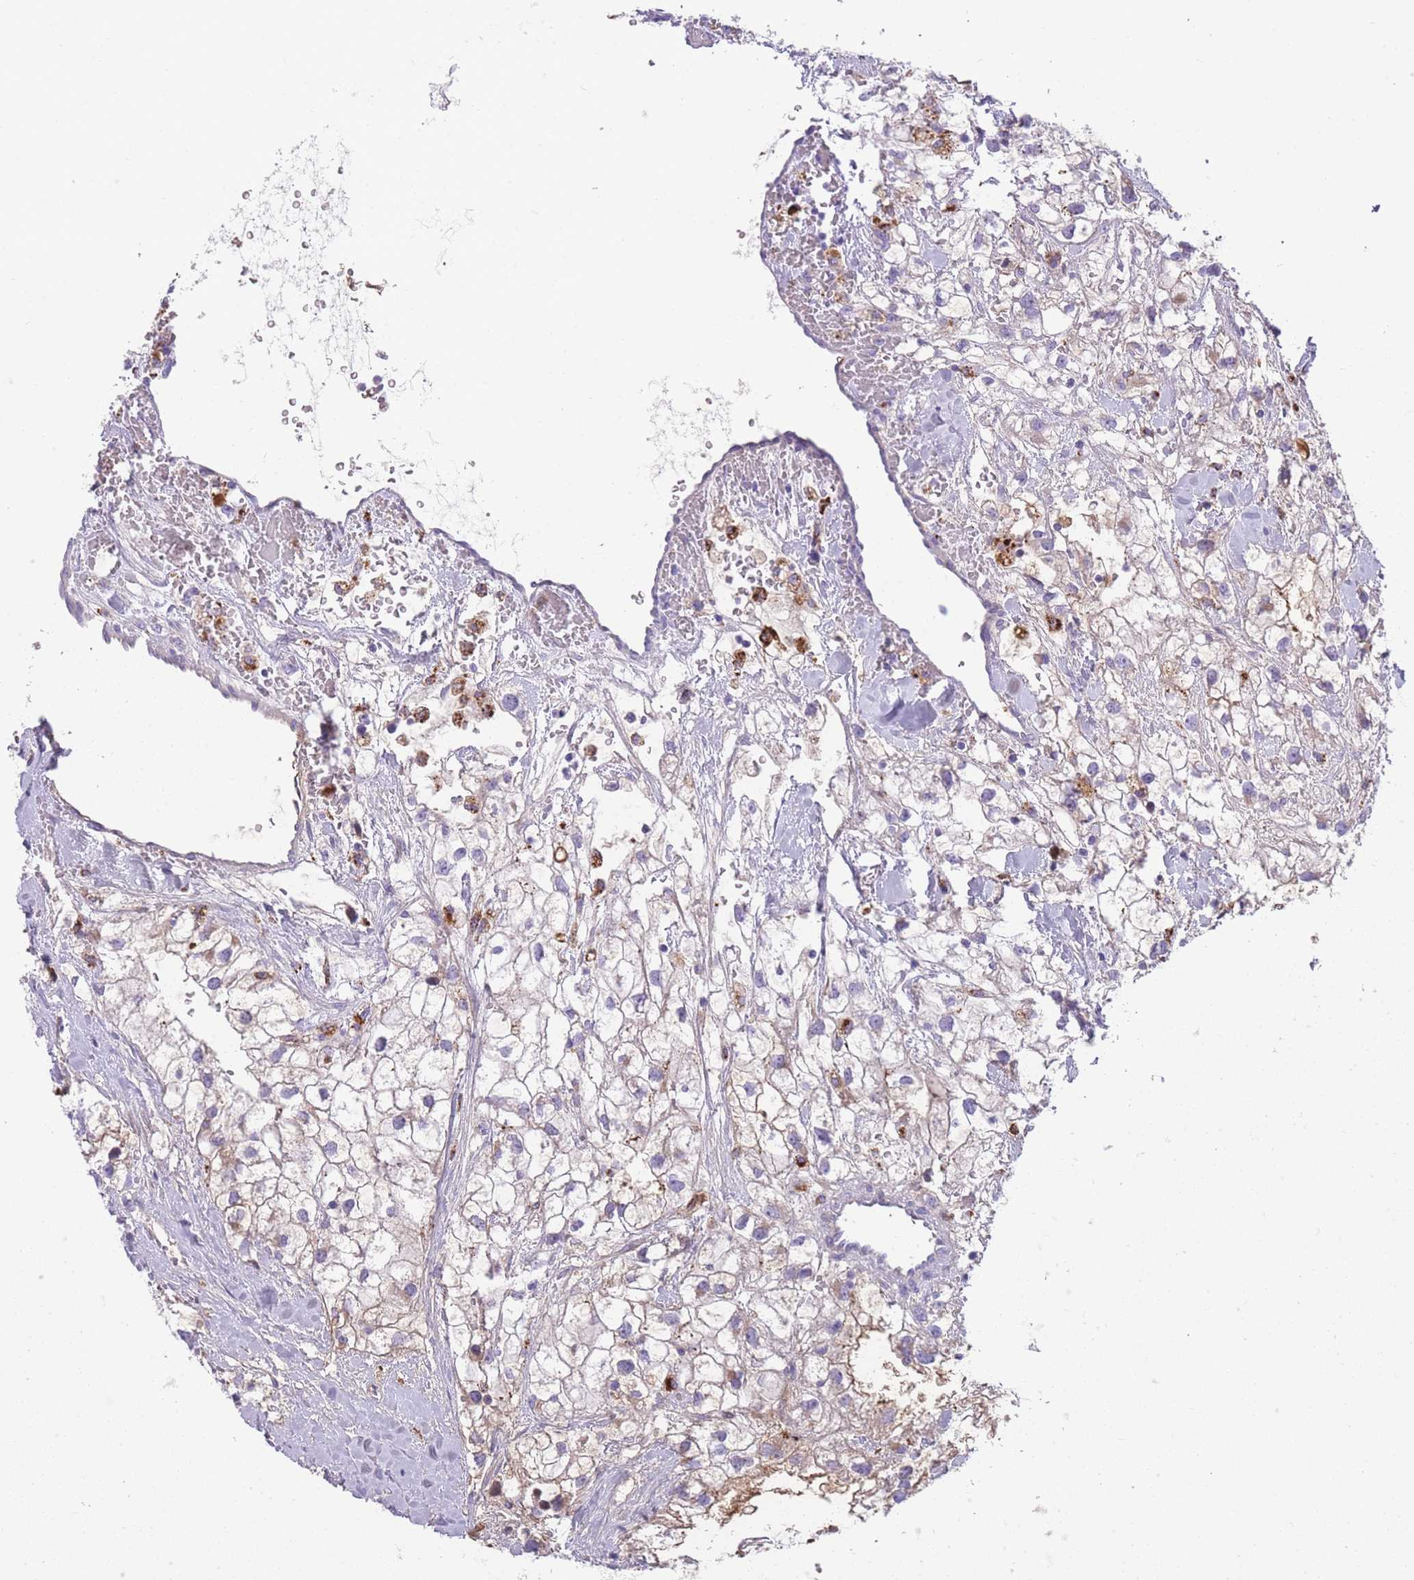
{"staining": {"intensity": "weak", "quantity": "25%-75%", "location": "cytoplasmic/membranous"}, "tissue": "renal cancer", "cell_type": "Tumor cells", "image_type": "cancer", "snomed": [{"axis": "morphology", "description": "Adenocarcinoma, NOS"}, {"axis": "topography", "description": "Kidney"}], "caption": "Immunohistochemistry (IHC) micrograph of renal cancer (adenocarcinoma) stained for a protein (brown), which demonstrates low levels of weak cytoplasmic/membranous positivity in about 25%-75% of tumor cells.", "gene": "GNAT1", "patient": {"sex": "male", "age": 59}}